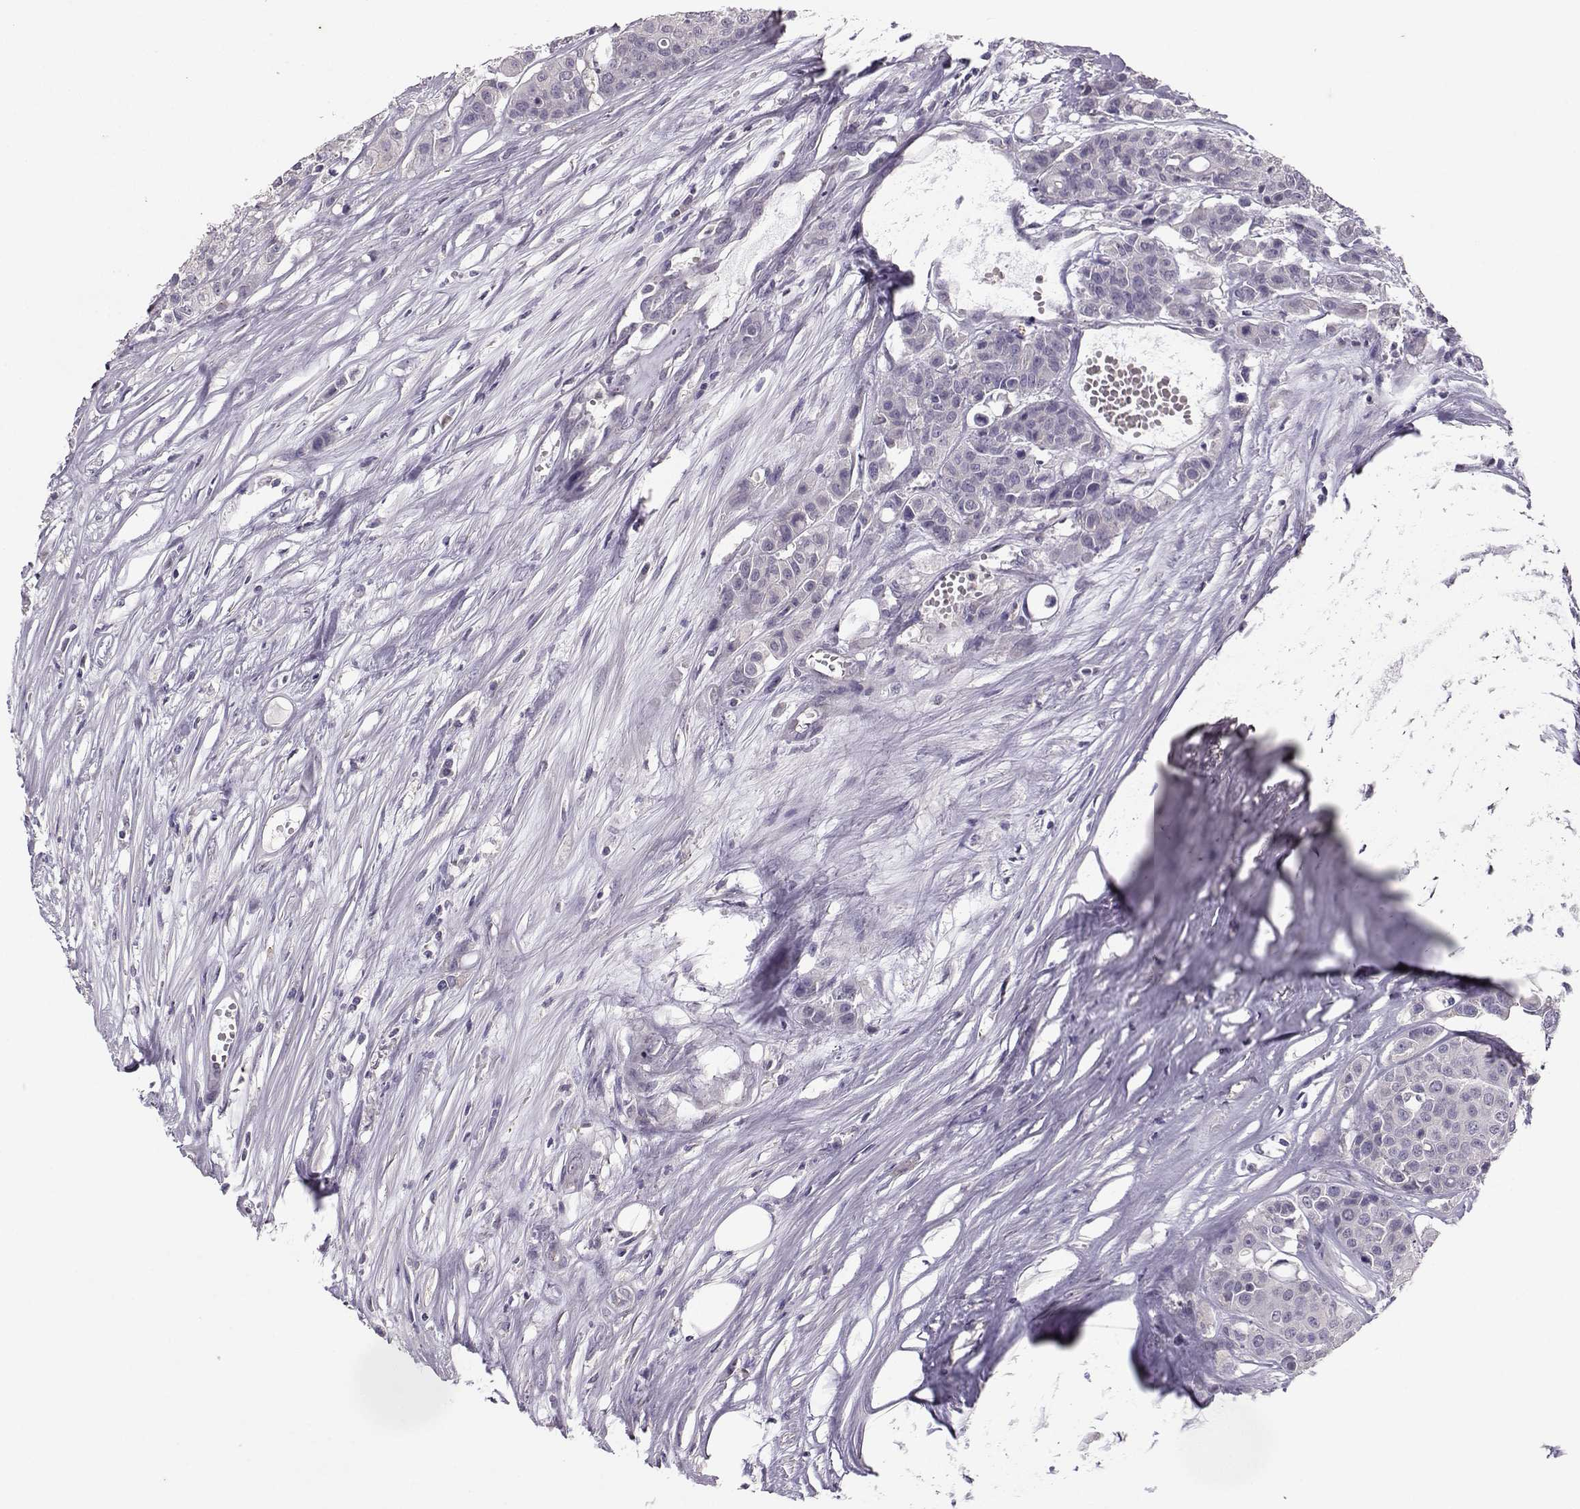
{"staining": {"intensity": "negative", "quantity": "none", "location": "none"}, "tissue": "carcinoid", "cell_type": "Tumor cells", "image_type": "cancer", "snomed": [{"axis": "morphology", "description": "Carcinoid, malignant, NOS"}, {"axis": "topography", "description": "Colon"}], "caption": "A photomicrograph of human carcinoid (malignant) is negative for staining in tumor cells. The staining is performed using DAB (3,3'-diaminobenzidine) brown chromogen with nuclei counter-stained in using hematoxylin.", "gene": "FCAMR", "patient": {"sex": "male", "age": 81}}